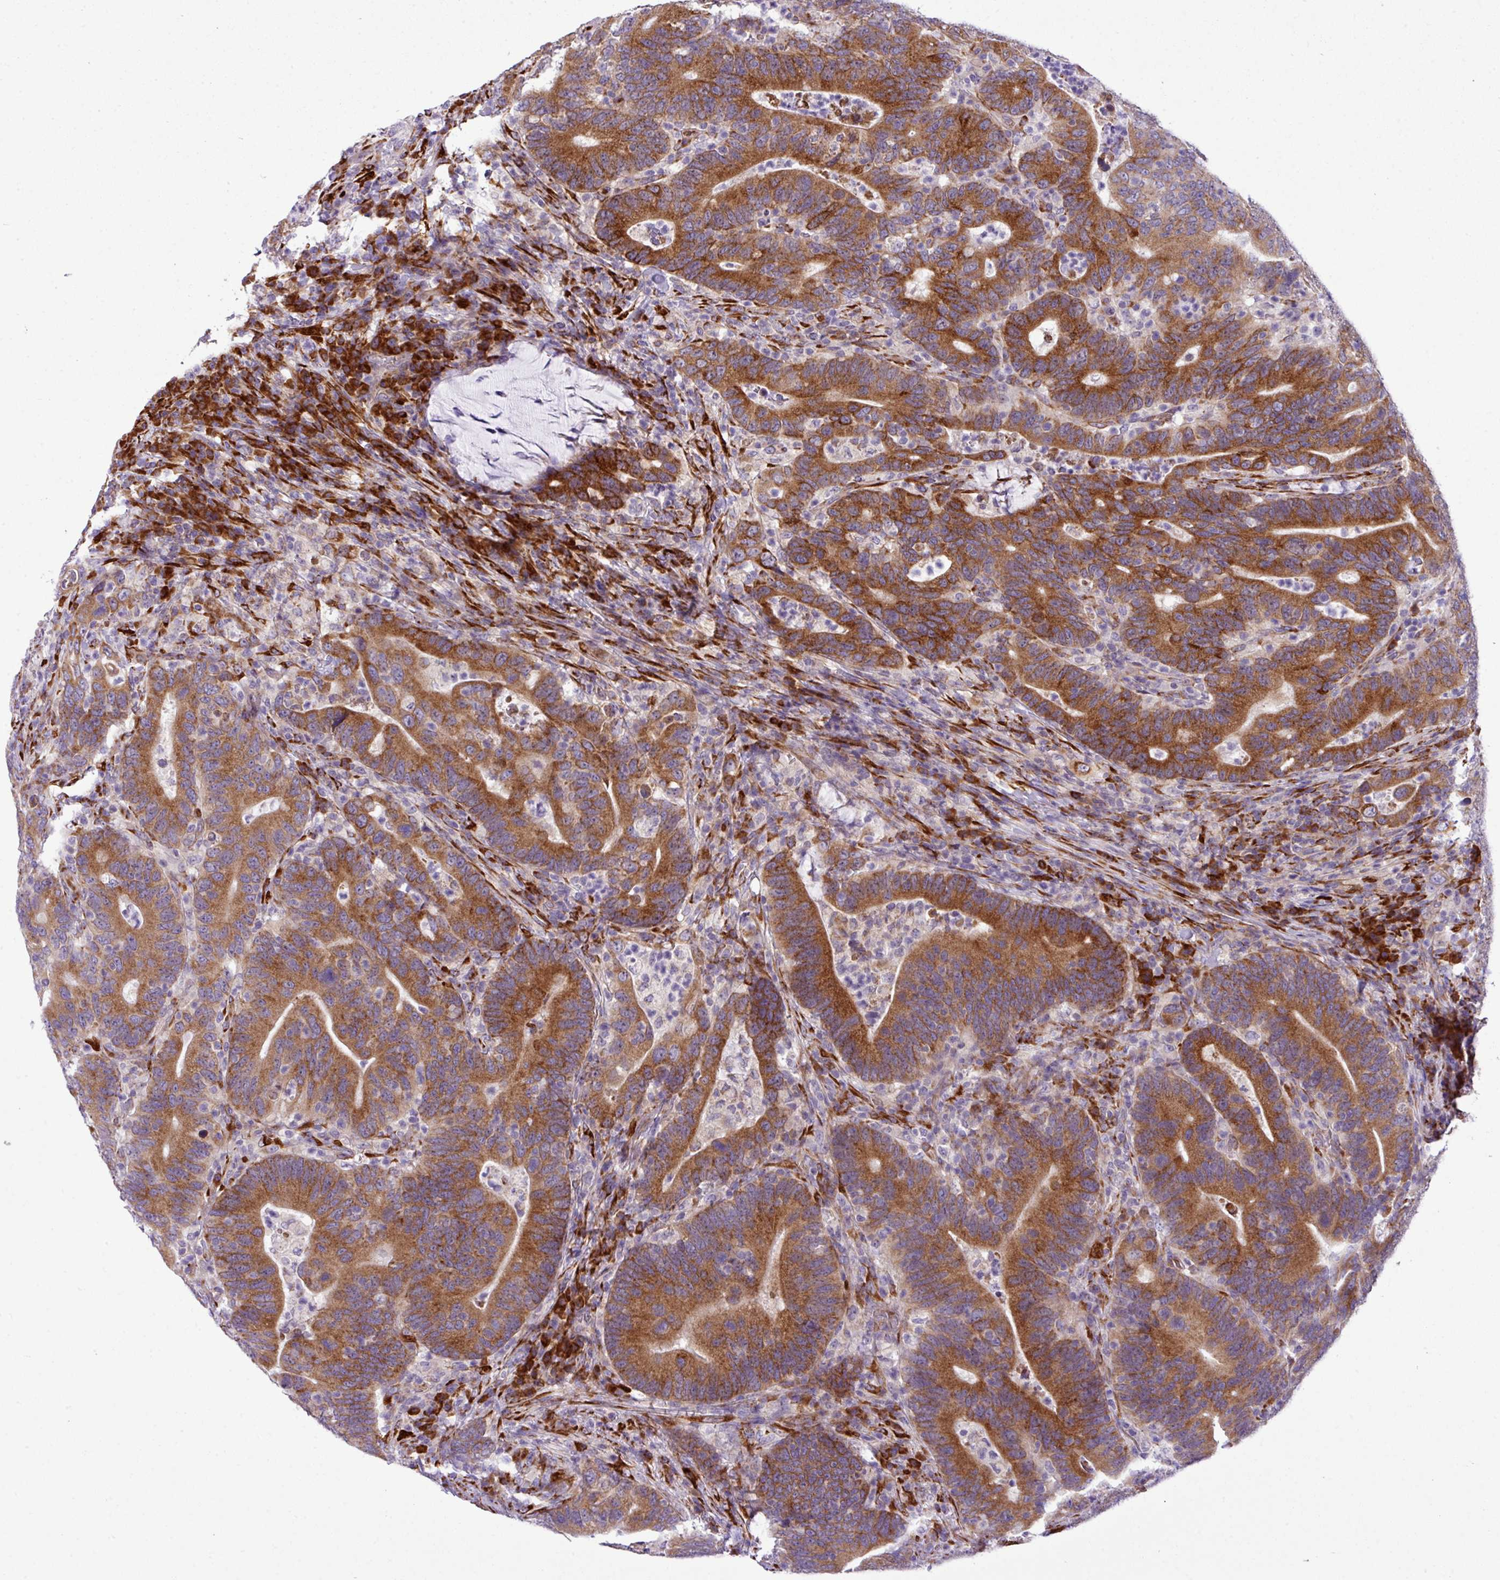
{"staining": {"intensity": "strong", "quantity": ">75%", "location": "cytoplasmic/membranous"}, "tissue": "colorectal cancer", "cell_type": "Tumor cells", "image_type": "cancer", "snomed": [{"axis": "morphology", "description": "Adenocarcinoma, NOS"}, {"axis": "topography", "description": "Colon"}], "caption": "Immunohistochemical staining of human colorectal cancer (adenocarcinoma) displays high levels of strong cytoplasmic/membranous positivity in approximately >75% of tumor cells.", "gene": "CFAP97", "patient": {"sex": "female", "age": 66}}